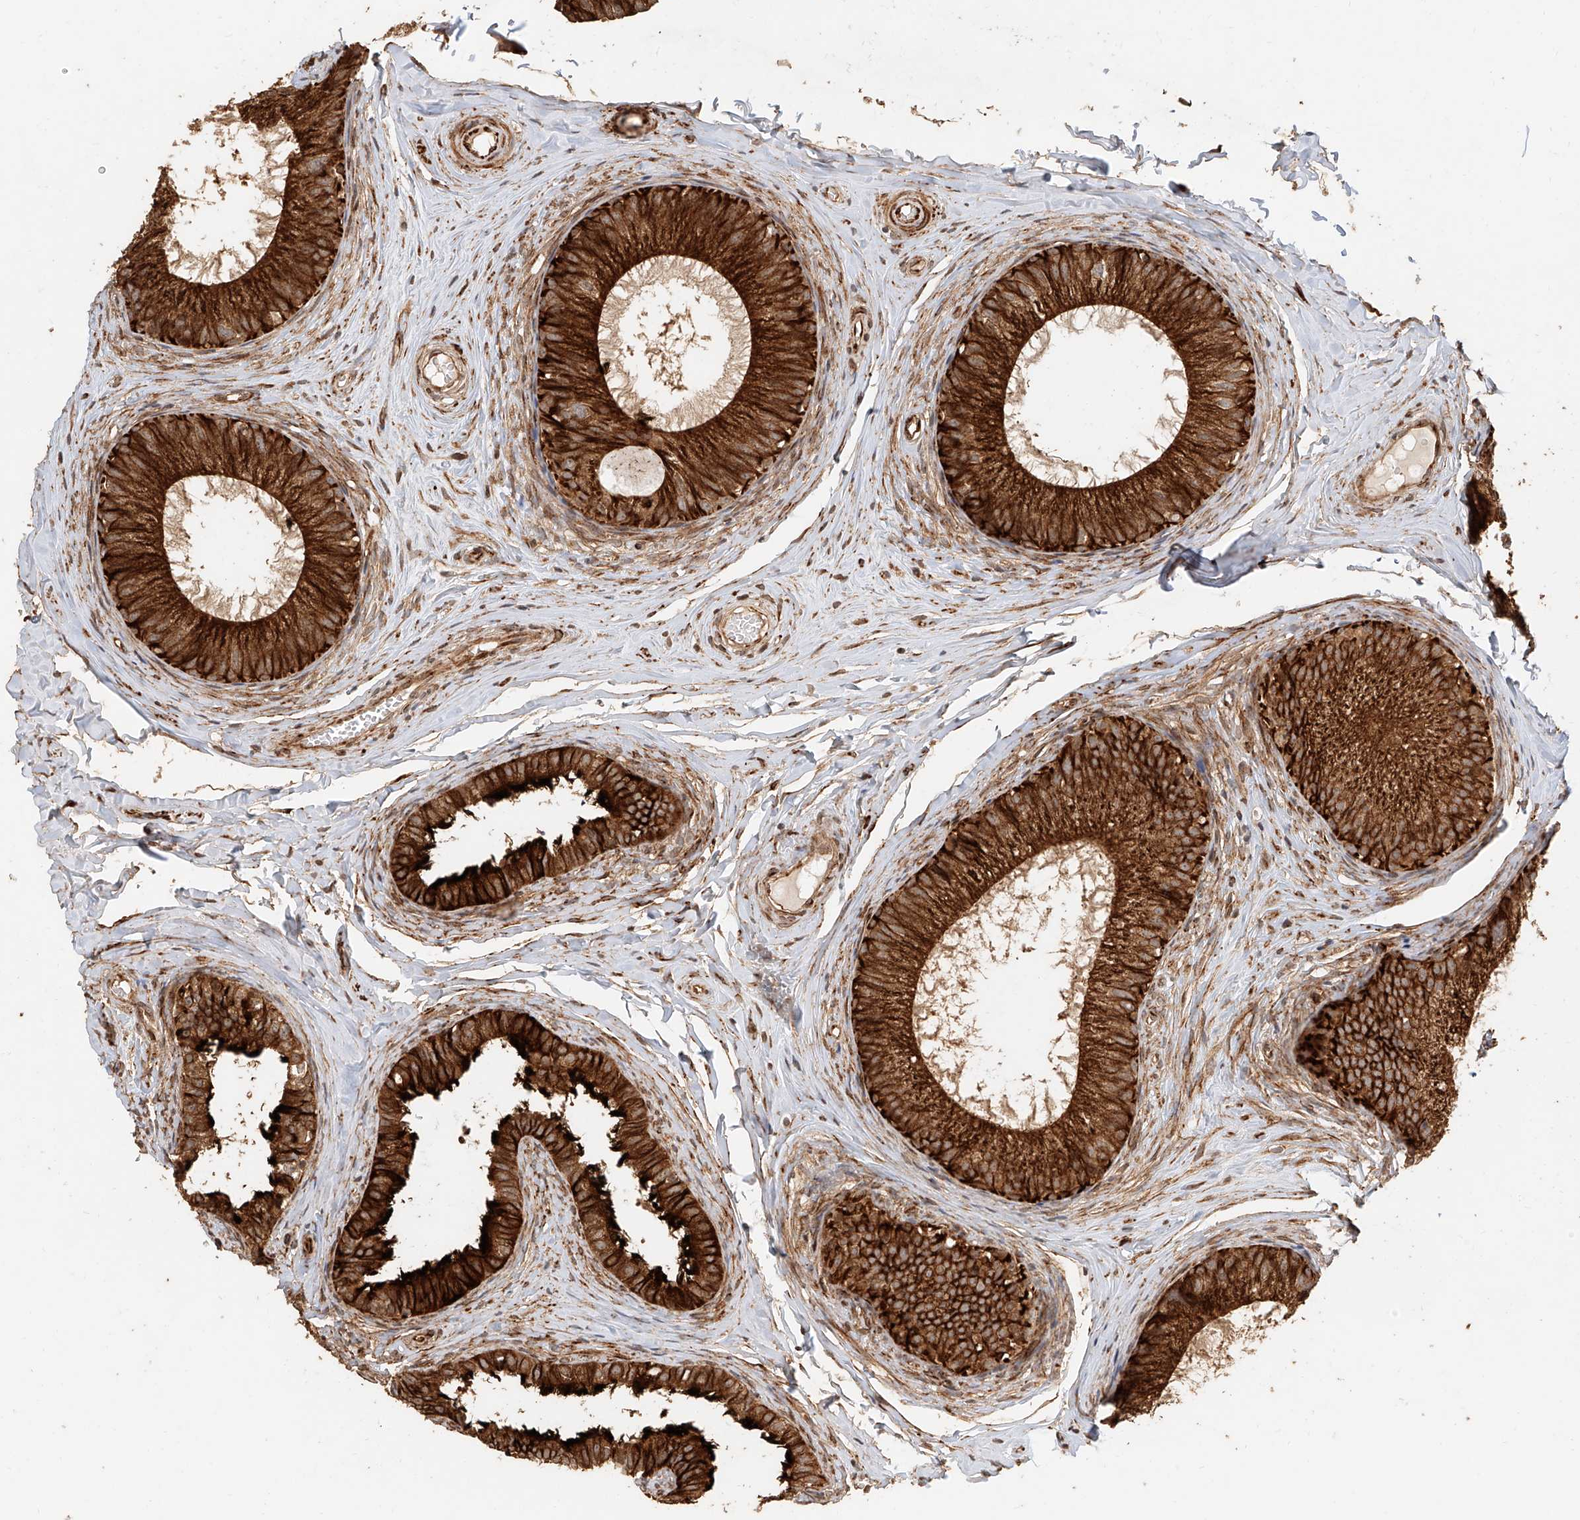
{"staining": {"intensity": "strong", "quantity": ">75%", "location": "cytoplasmic/membranous"}, "tissue": "epididymis", "cell_type": "Glandular cells", "image_type": "normal", "snomed": [{"axis": "morphology", "description": "Normal tissue, NOS"}, {"axis": "topography", "description": "Epididymis"}], "caption": "Glandular cells reveal strong cytoplasmic/membranous positivity in approximately >75% of cells in benign epididymis.", "gene": "NAP1L1", "patient": {"sex": "male", "age": 34}}